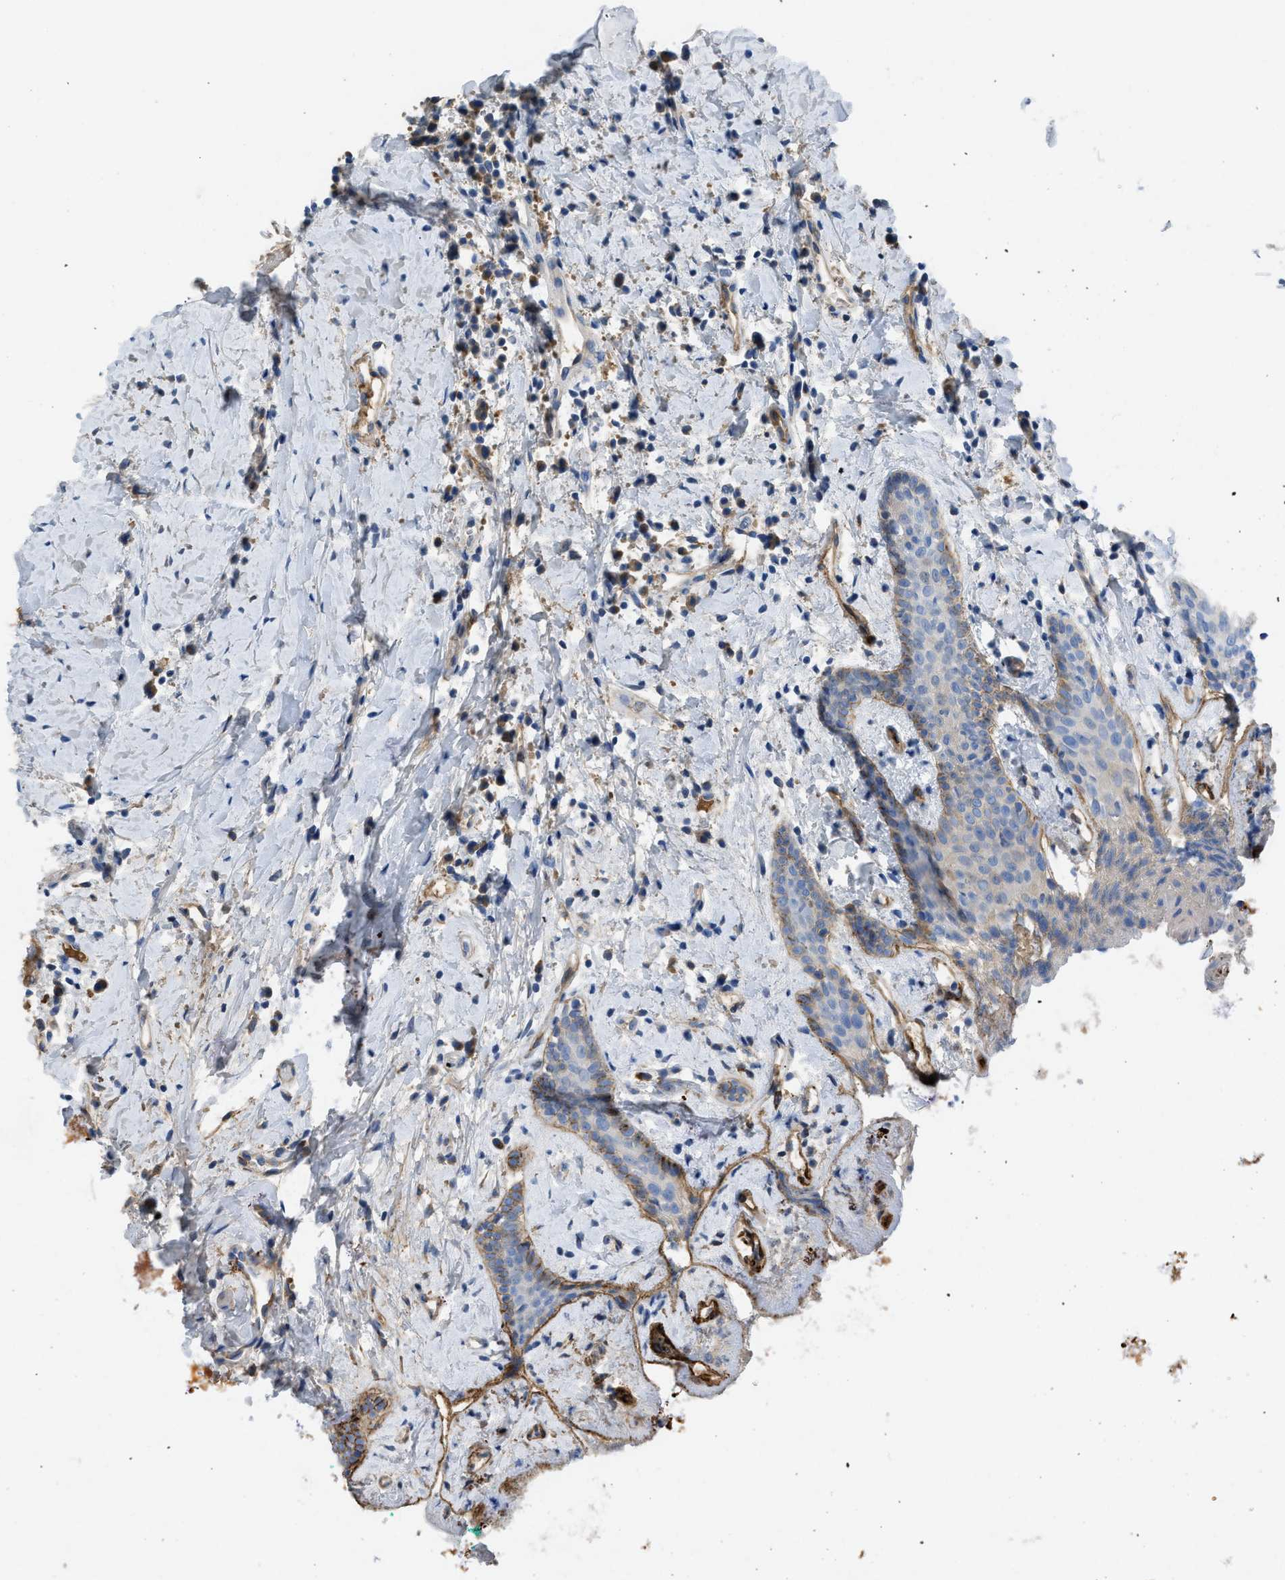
{"staining": {"intensity": "moderate", "quantity": "<25%", "location": "nuclear"}, "tissue": "oral mucosa", "cell_type": "Squamous epithelial cells", "image_type": "normal", "snomed": [{"axis": "morphology", "description": "Normal tissue, NOS"}, {"axis": "morphology", "description": "Squamous cell carcinoma, NOS"}, {"axis": "topography", "description": "Oral tissue"}, {"axis": "topography", "description": "Salivary gland"}, {"axis": "topography", "description": "Head-Neck"}], "caption": "A histopathology image of human oral mucosa stained for a protein exhibits moderate nuclear brown staining in squamous epithelial cells.", "gene": "SPEG", "patient": {"sex": "female", "age": 62}}